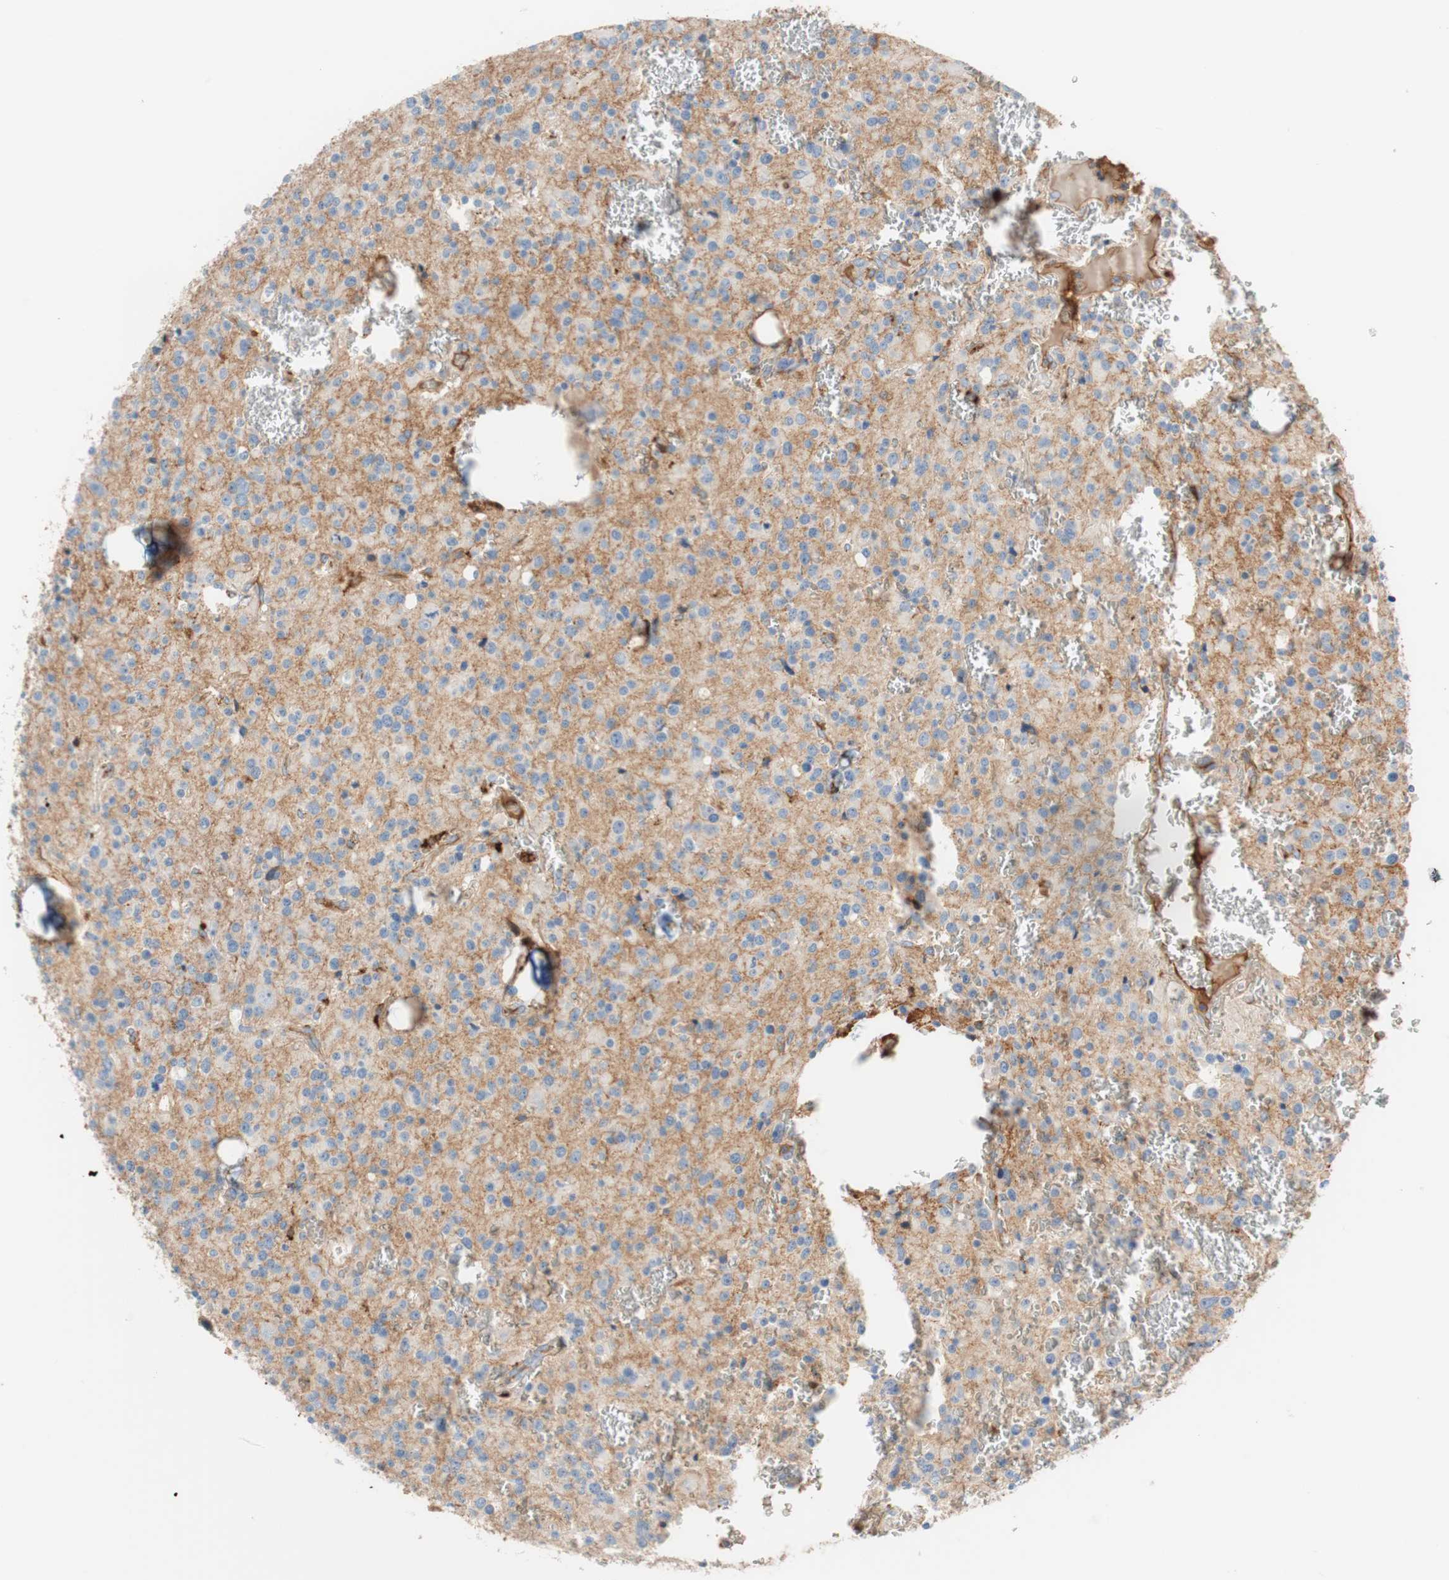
{"staining": {"intensity": "negative", "quantity": "none", "location": "none"}, "tissue": "glioma", "cell_type": "Tumor cells", "image_type": "cancer", "snomed": [{"axis": "morphology", "description": "Glioma, malignant, Low grade"}, {"axis": "topography", "description": "Brain"}], "caption": "Immunohistochemical staining of human malignant glioma (low-grade) shows no significant positivity in tumor cells. The staining was performed using DAB to visualize the protein expression in brown, while the nuclei were stained in blue with hematoxylin (Magnification: 20x).", "gene": "RBP4", "patient": {"sex": "male", "age": 58}}